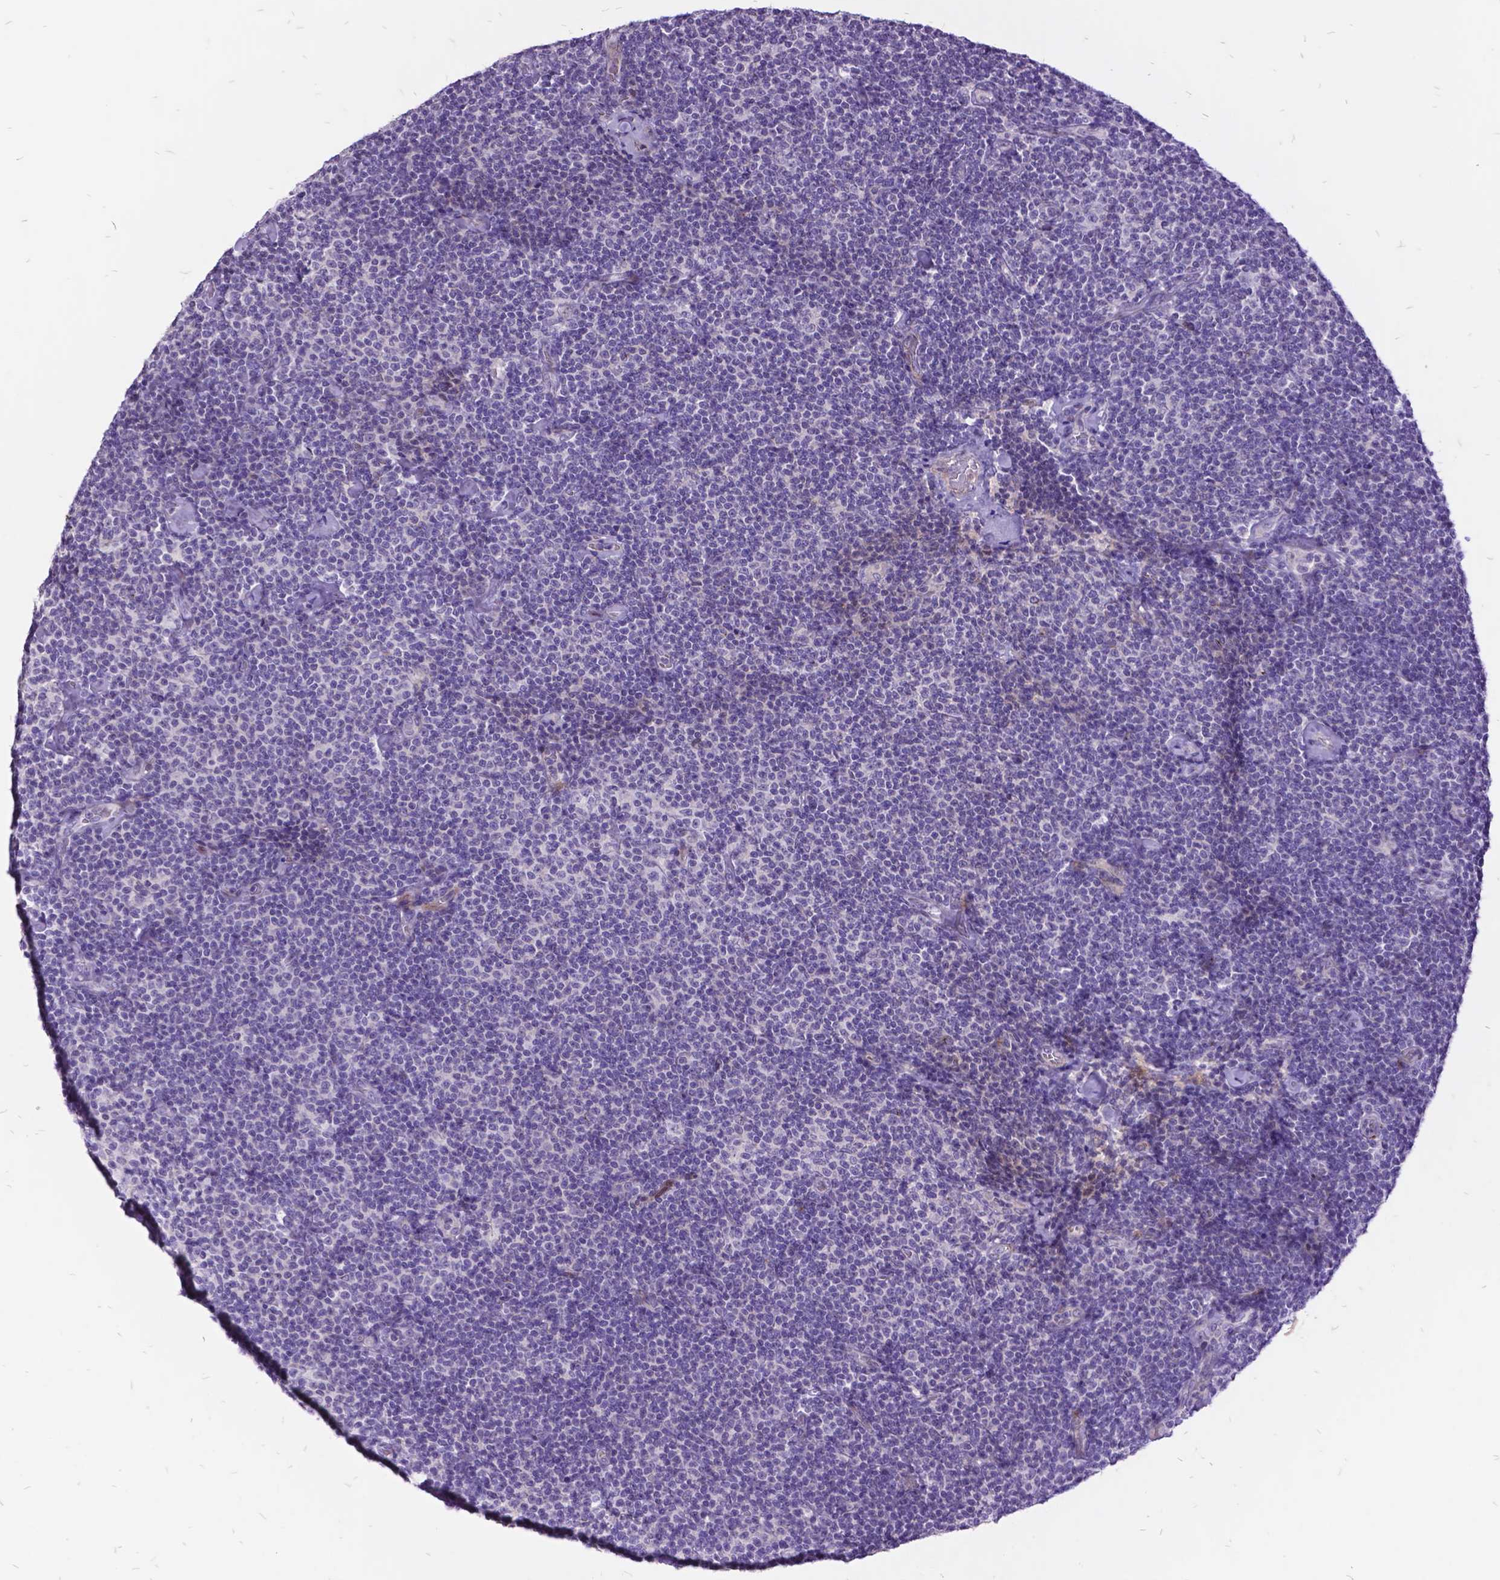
{"staining": {"intensity": "negative", "quantity": "none", "location": "none"}, "tissue": "lymphoma", "cell_type": "Tumor cells", "image_type": "cancer", "snomed": [{"axis": "morphology", "description": "Malignant lymphoma, non-Hodgkin's type, Low grade"}, {"axis": "topography", "description": "Lymph node"}], "caption": "A histopathology image of lymphoma stained for a protein demonstrates no brown staining in tumor cells.", "gene": "ITGB6", "patient": {"sex": "male", "age": 81}}